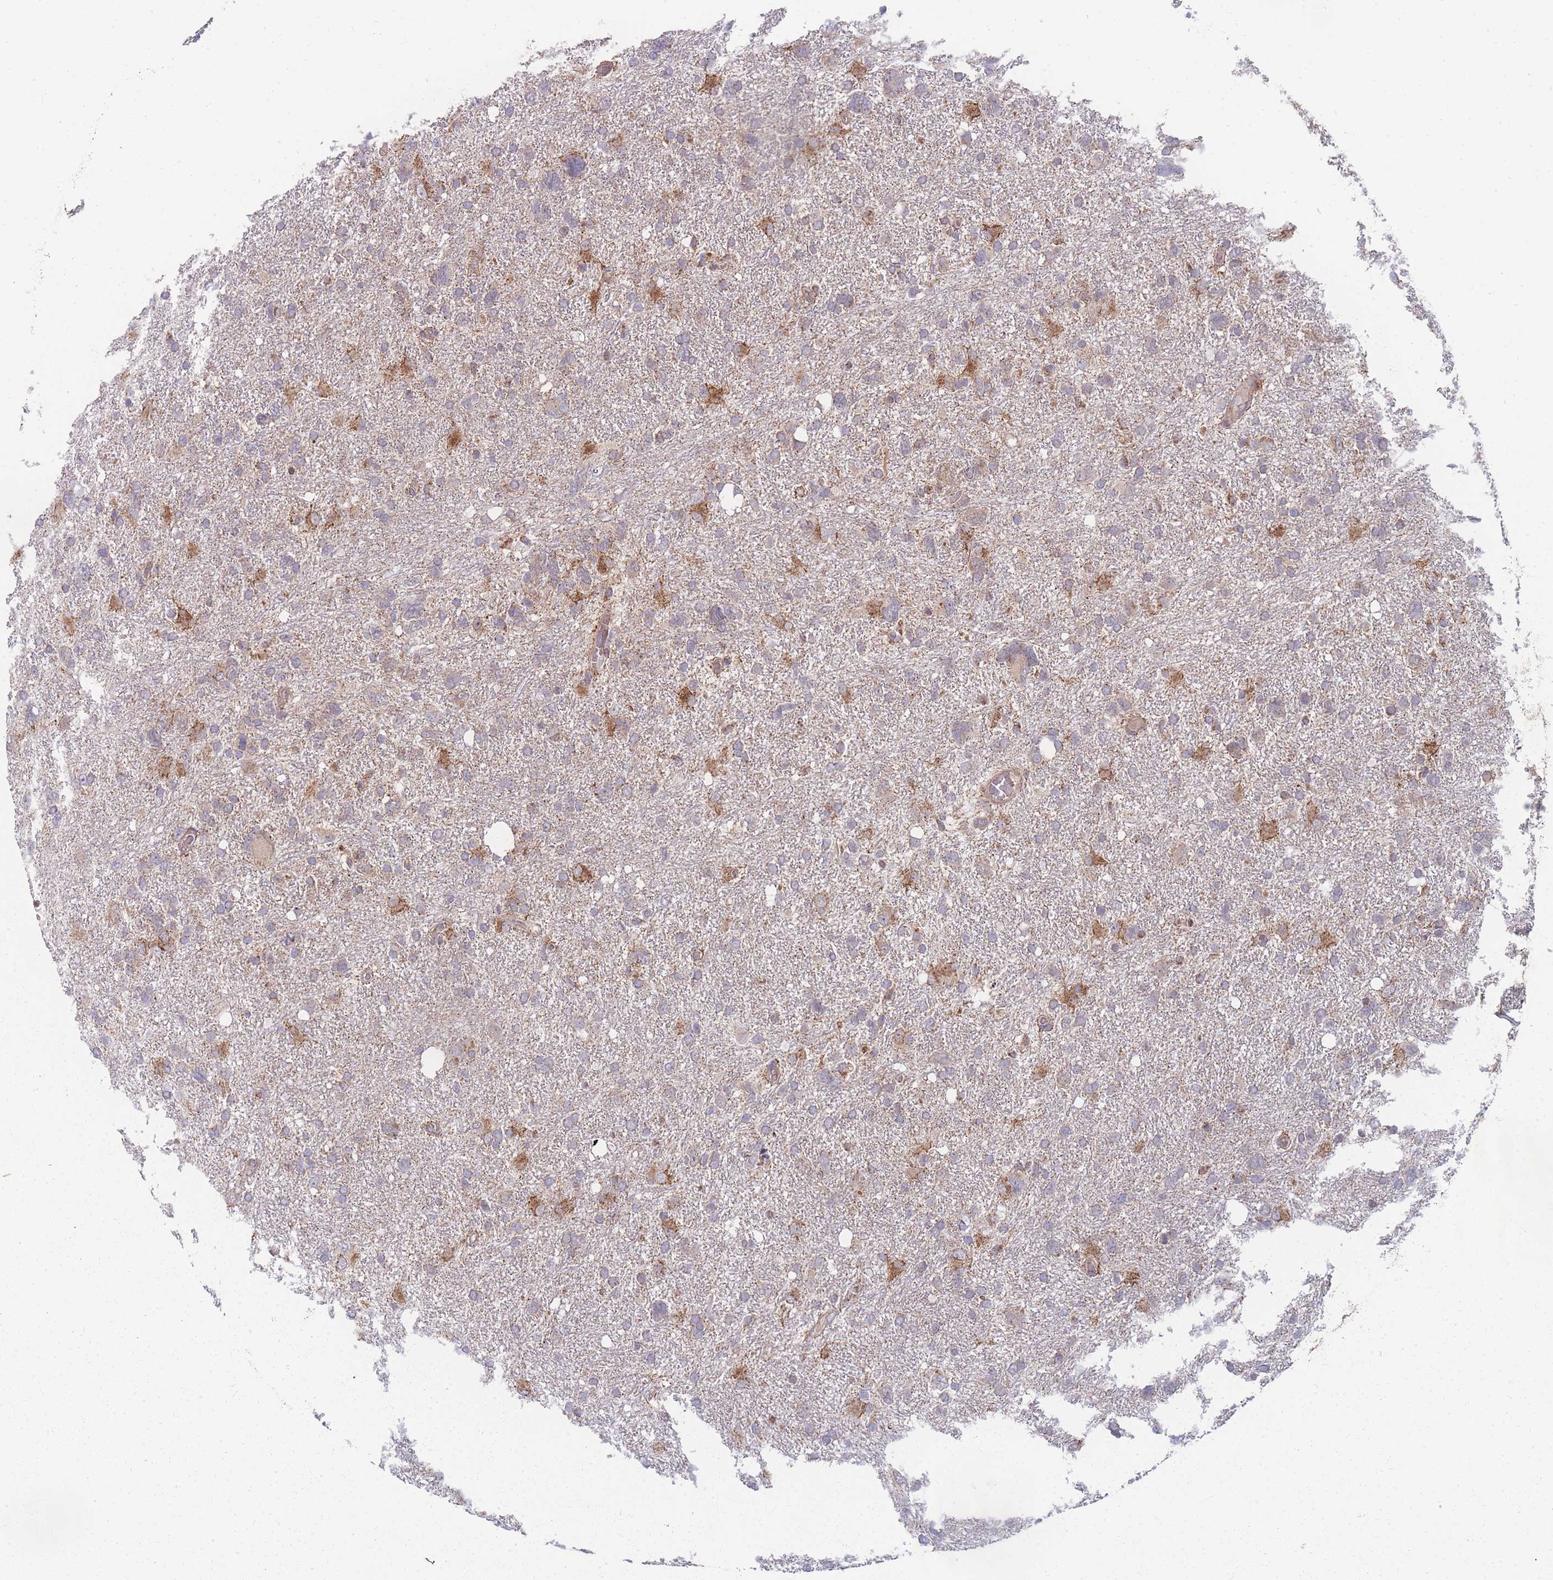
{"staining": {"intensity": "moderate", "quantity": "<25%", "location": "cytoplasmic/membranous"}, "tissue": "glioma", "cell_type": "Tumor cells", "image_type": "cancer", "snomed": [{"axis": "morphology", "description": "Glioma, malignant, High grade"}, {"axis": "topography", "description": "Brain"}], "caption": "Protein analysis of malignant high-grade glioma tissue exhibits moderate cytoplasmic/membranous positivity in about <25% of tumor cells.", "gene": "SLC35B4", "patient": {"sex": "male", "age": 61}}